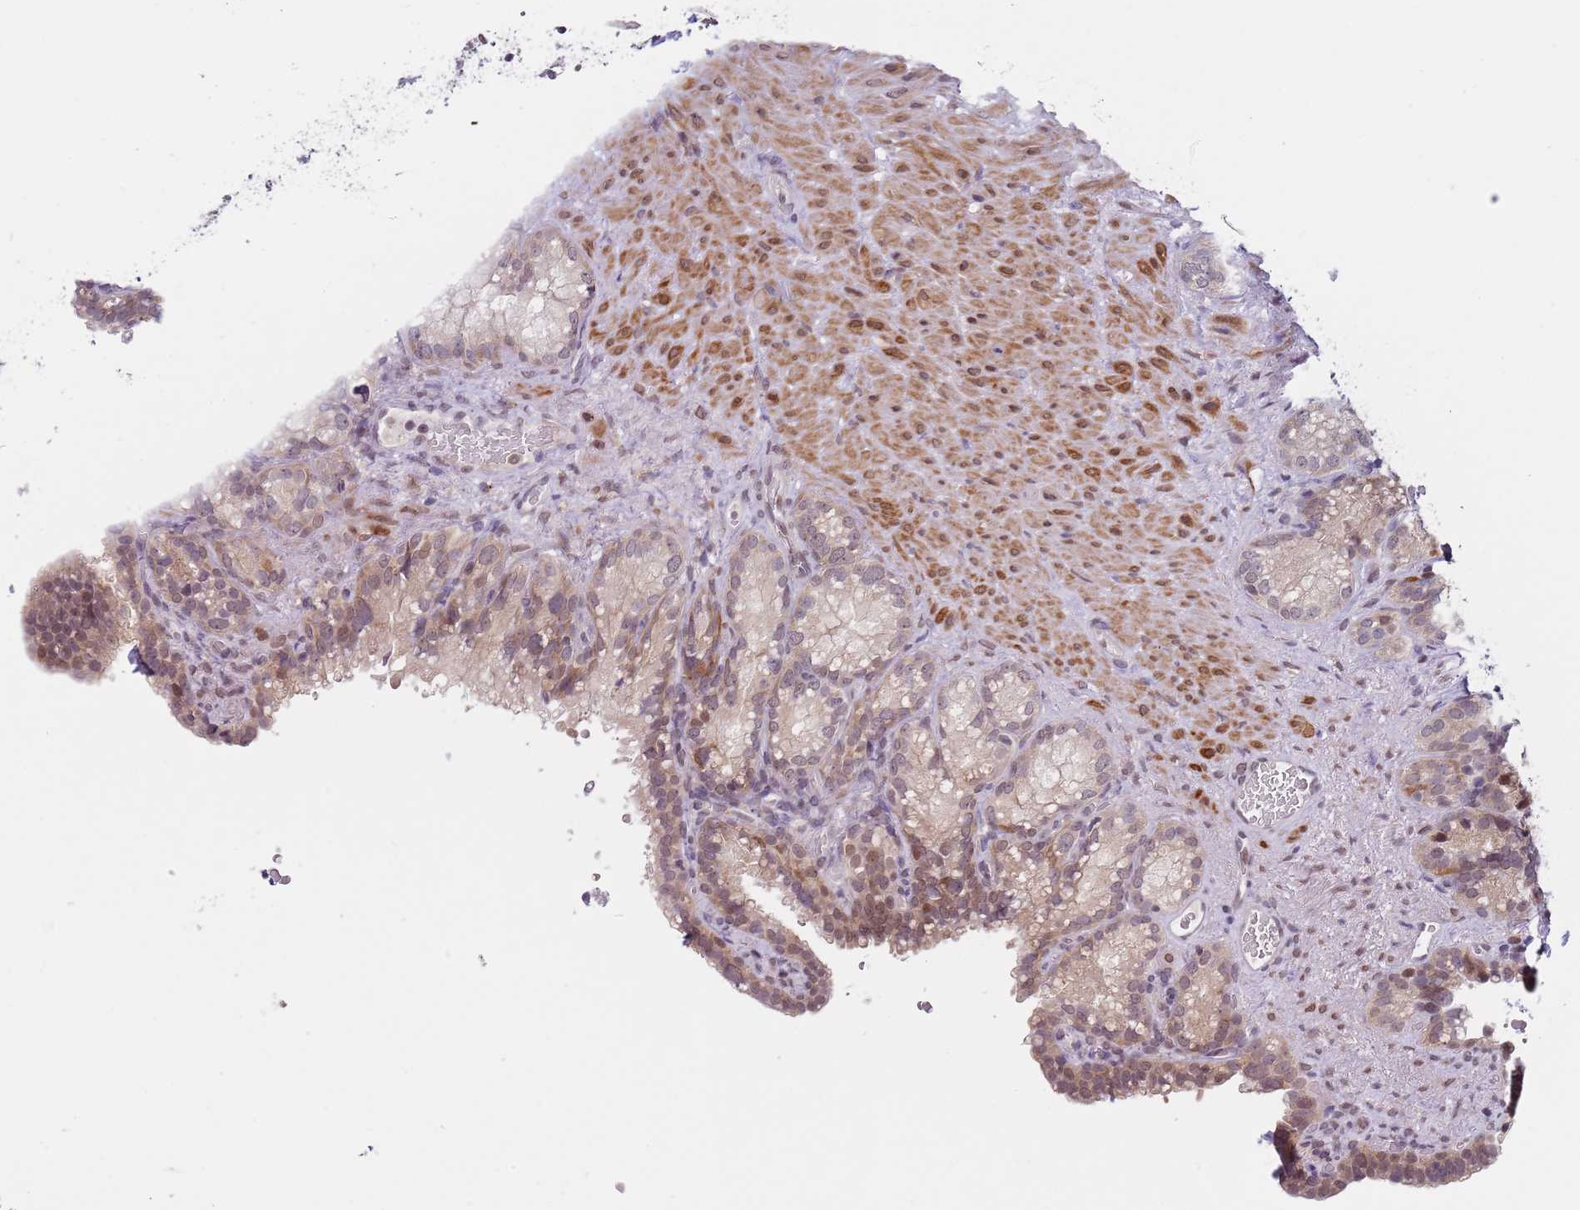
{"staining": {"intensity": "moderate", "quantity": "25%-75%", "location": "nuclear"}, "tissue": "seminal vesicle", "cell_type": "Glandular cells", "image_type": "normal", "snomed": [{"axis": "morphology", "description": "Normal tissue, NOS"}, {"axis": "topography", "description": "Seminal veicle"}], "caption": "Immunohistochemistry of normal seminal vesicle reveals medium levels of moderate nuclear positivity in approximately 25%-75% of glandular cells.", "gene": "SLC25A32", "patient": {"sex": "male", "age": 58}}